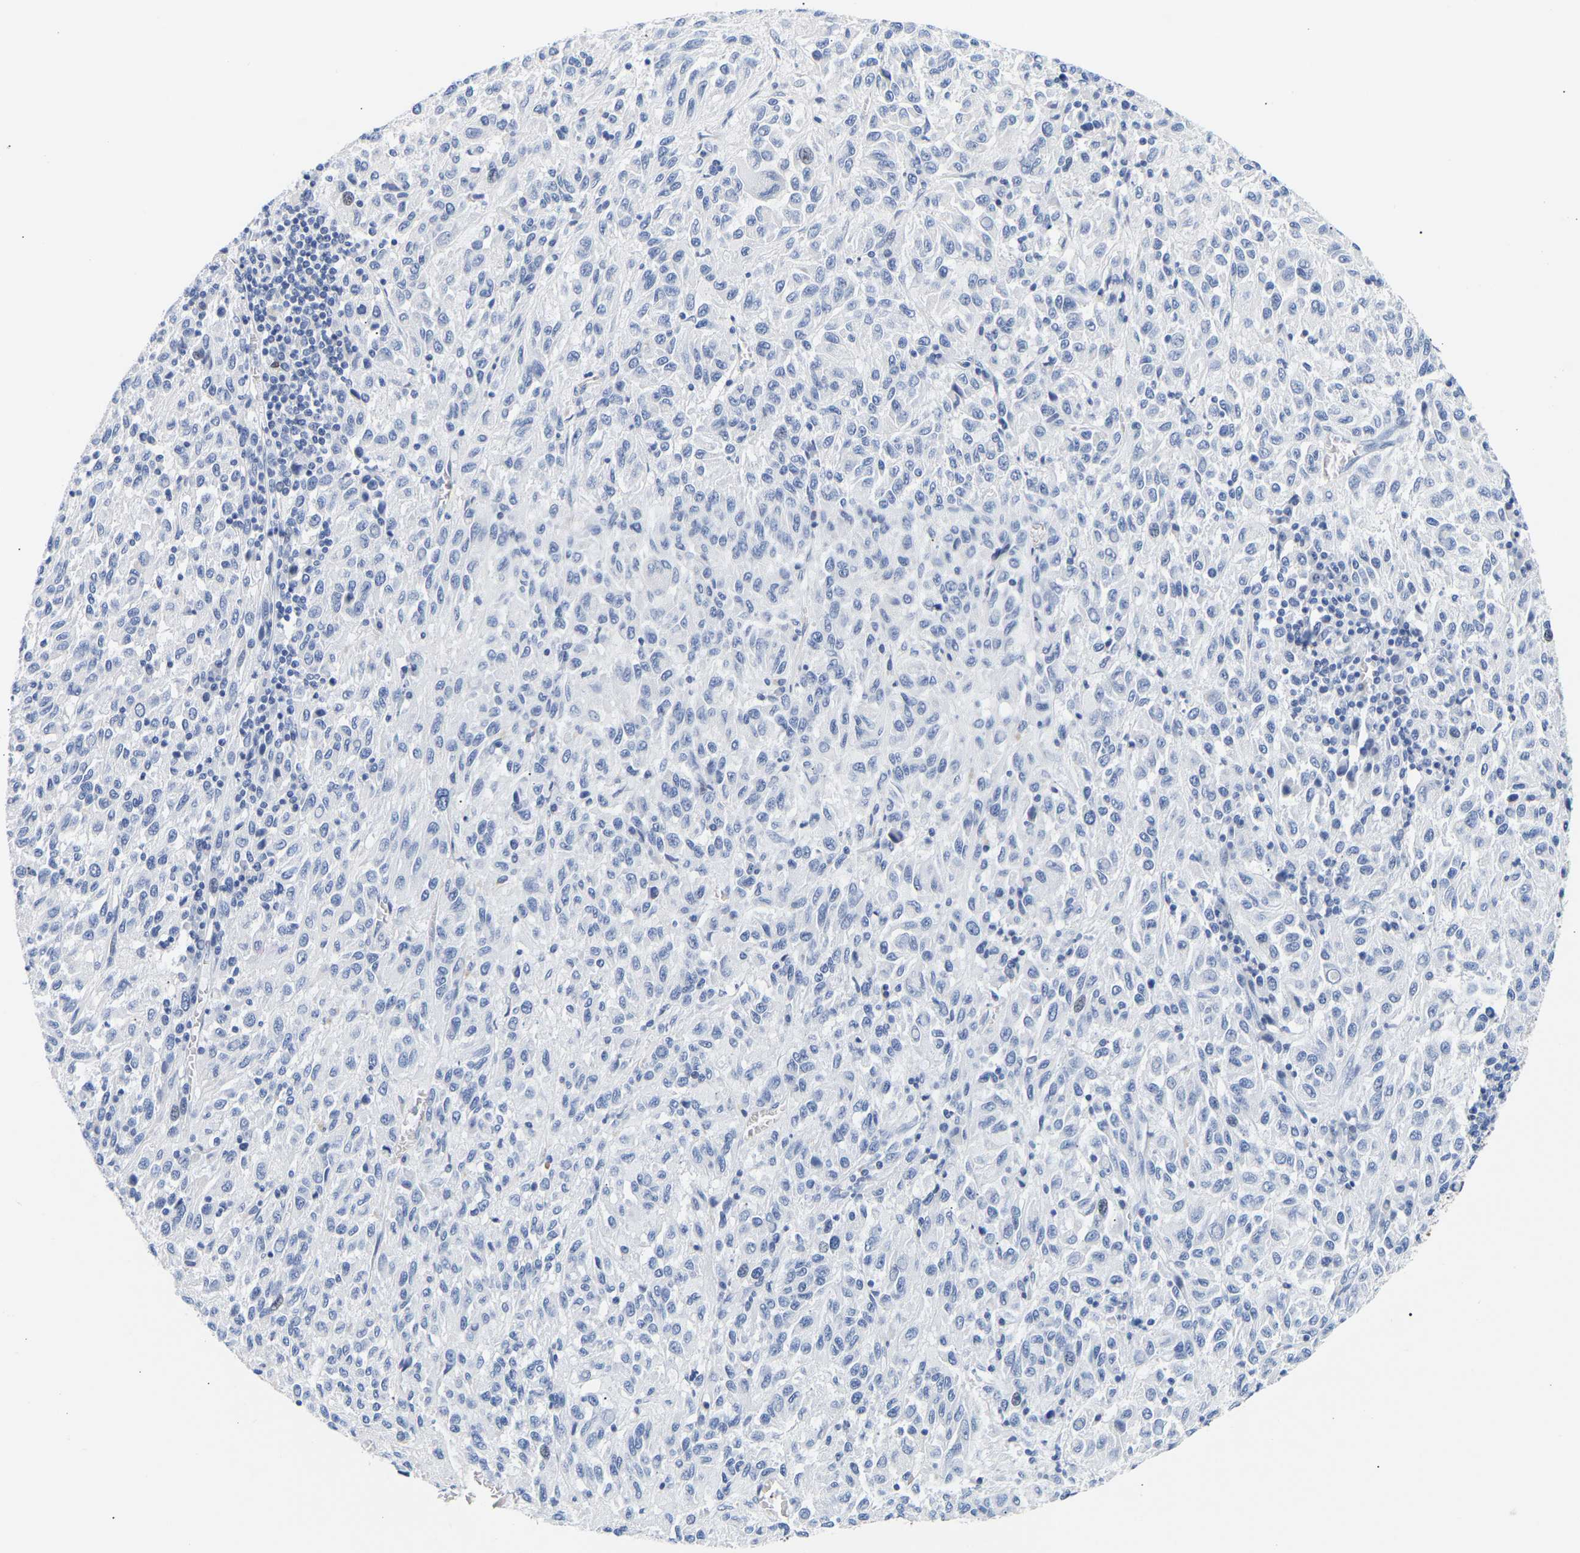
{"staining": {"intensity": "negative", "quantity": "none", "location": "none"}, "tissue": "melanoma", "cell_type": "Tumor cells", "image_type": "cancer", "snomed": [{"axis": "morphology", "description": "Malignant melanoma, Metastatic site"}, {"axis": "topography", "description": "Lung"}], "caption": "Immunohistochemistry (IHC) of malignant melanoma (metastatic site) displays no positivity in tumor cells.", "gene": "SPINK2", "patient": {"sex": "male", "age": 64}}